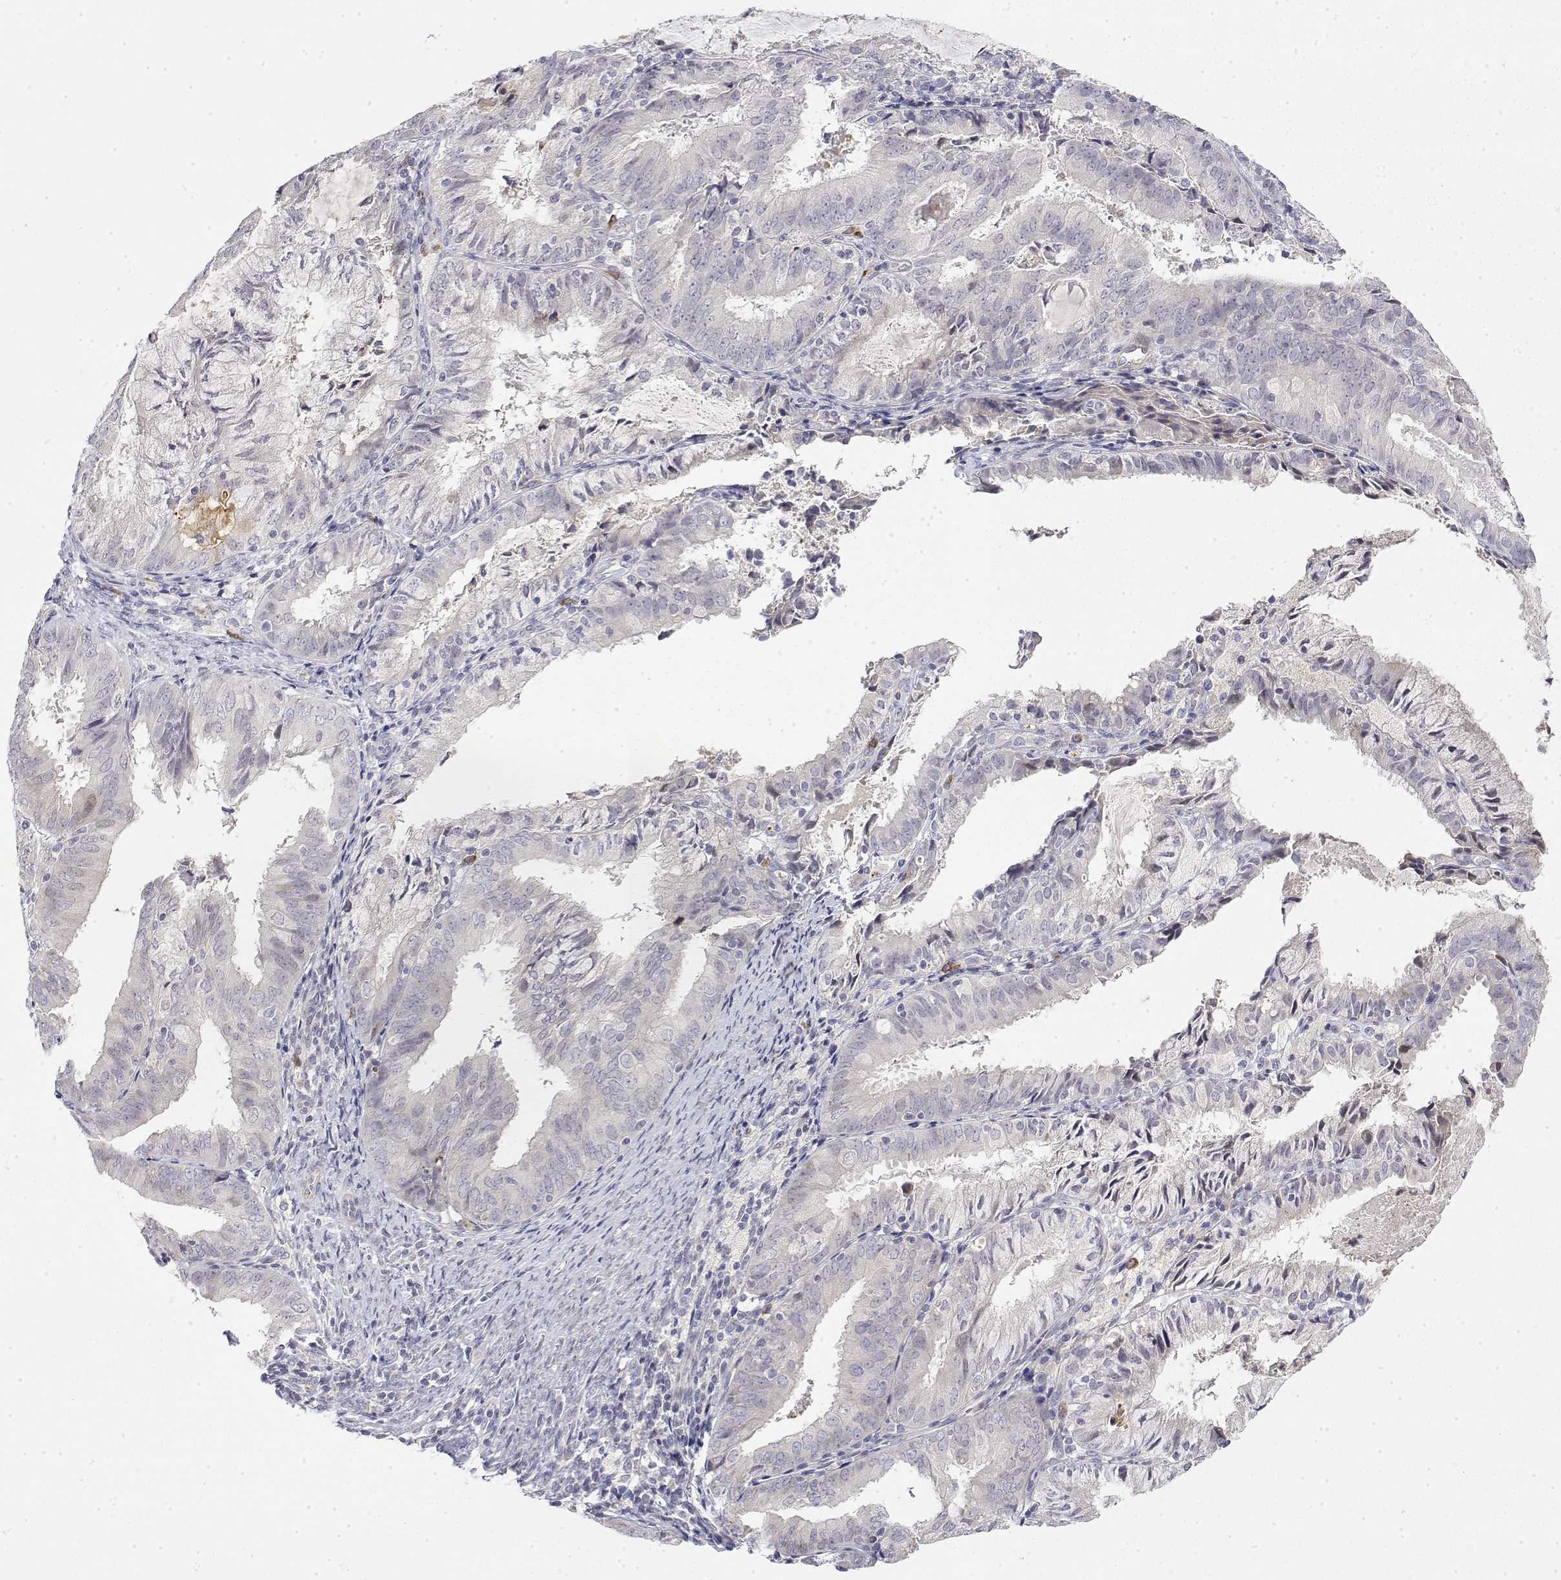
{"staining": {"intensity": "negative", "quantity": "none", "location": "none"}, "tissue": "endometrial cancer", "cell_type": "Tumor cells", "image_type": "cancer", "snomed": [{"axis": "morphology", "description": "Adenocarcinoma, NOS"}, {"axis": "topography", "description": "Endometrium"}], "caption": "Tumor cells show no significant protein expression in endometrial cancer (adenocarcinoma). (DAB immunohistochemistry (IHC) visualized using brightfield microscopy, high magnification).", "gene": "IGFBP4", "patient": {"sex": "female", "age": 57}}